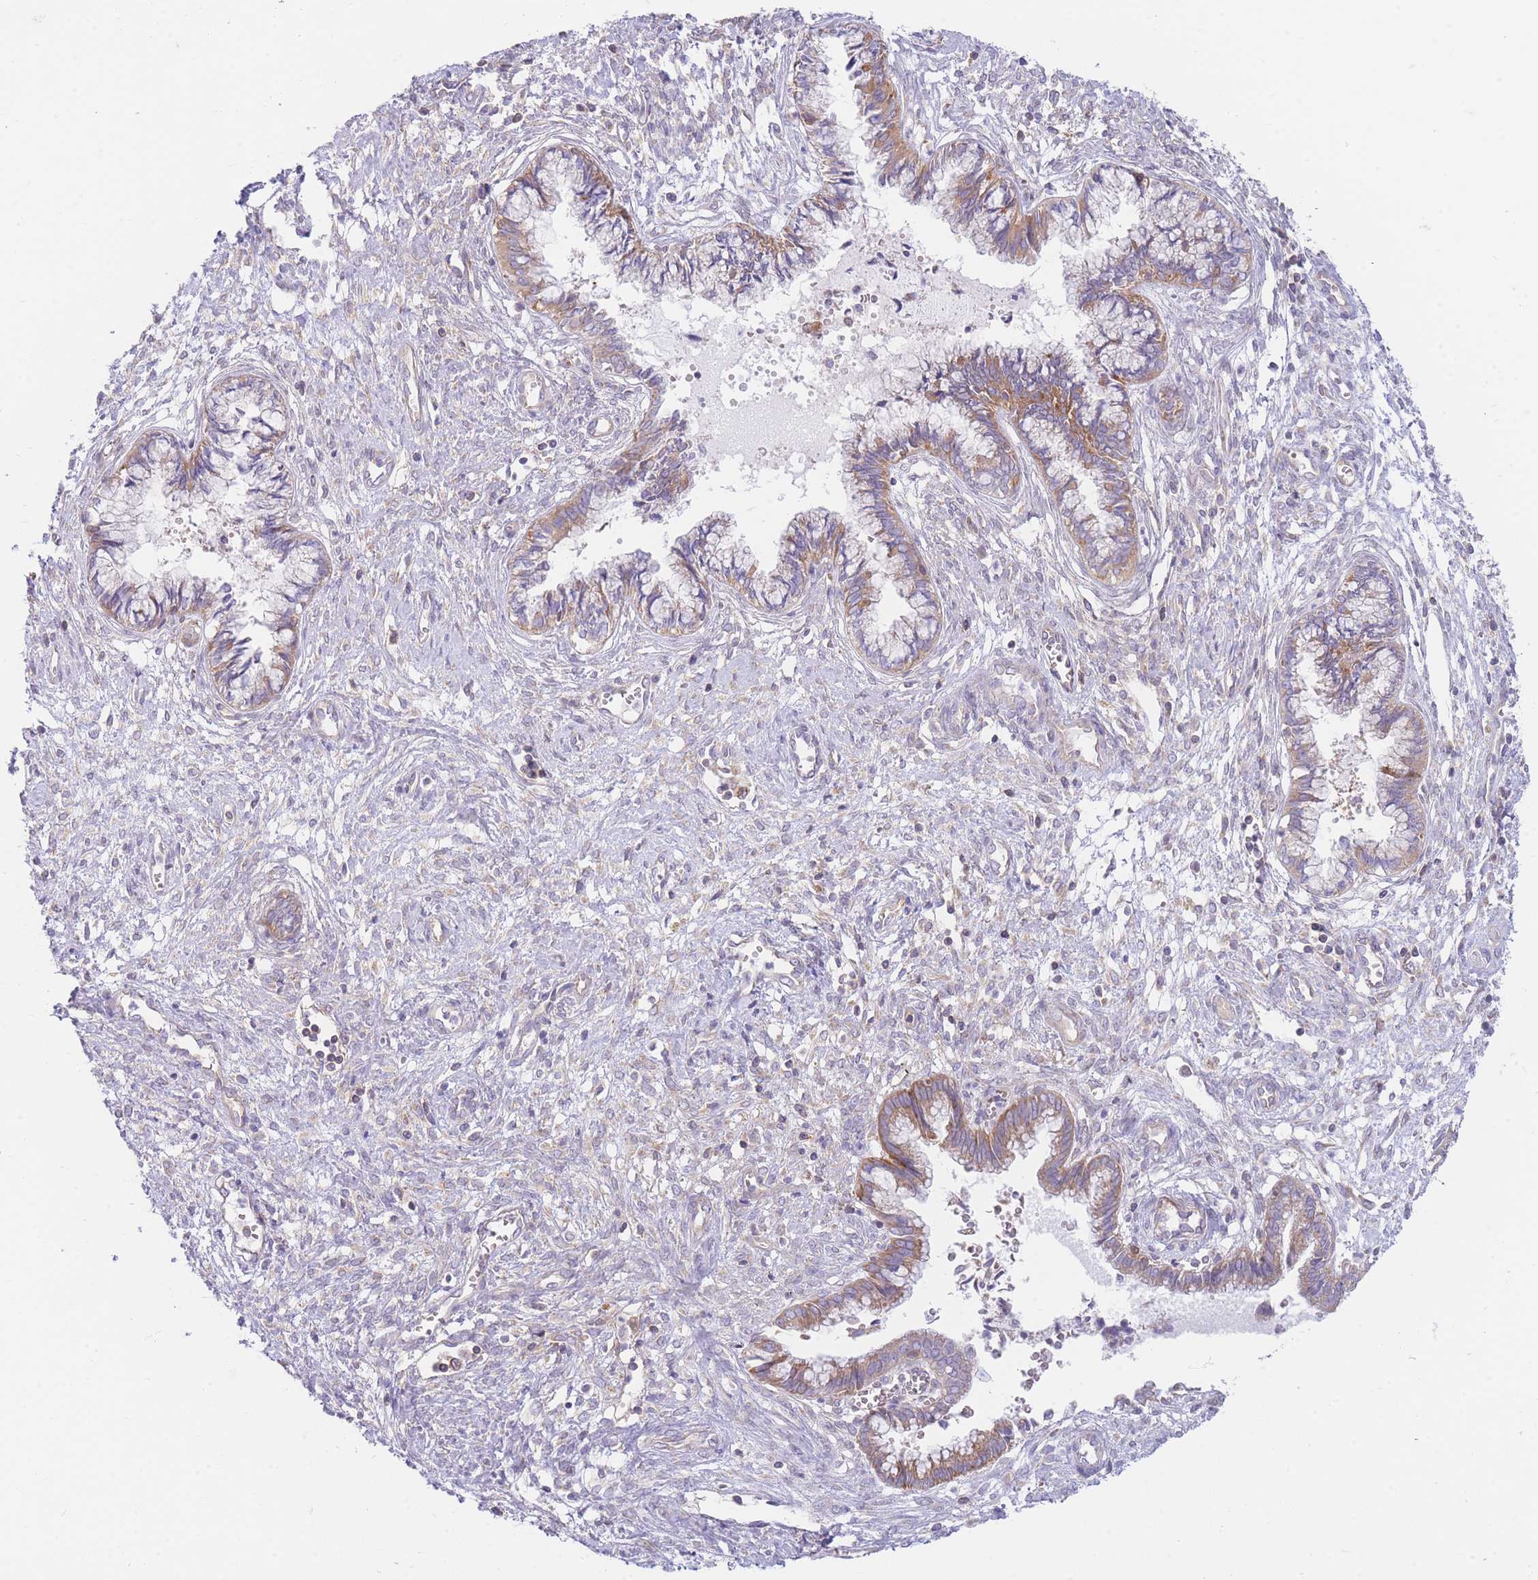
{"staining": {"intensity": "moderate", "quantity": "25%-75%", "location": "cytoplasmic/membranous"}, "tissue": "cervical cancer", "cell_type": "Tumor cells", "image_type": "cancer", "snomed": [{"axis": "morphology", "description": "Adenocarcinoma, NOS"}, {"axis": "topography", "description": "Cervix"}], "caption": "Adenocarcinoma (cervical) stained for a protein (brown) demonstrates moderate cytoplasmic/membranous positive positivity in approximately 25%-75% of tumor cells.", "gene": "SH2B2", "patient": {"sex": "female", "age": 44}}